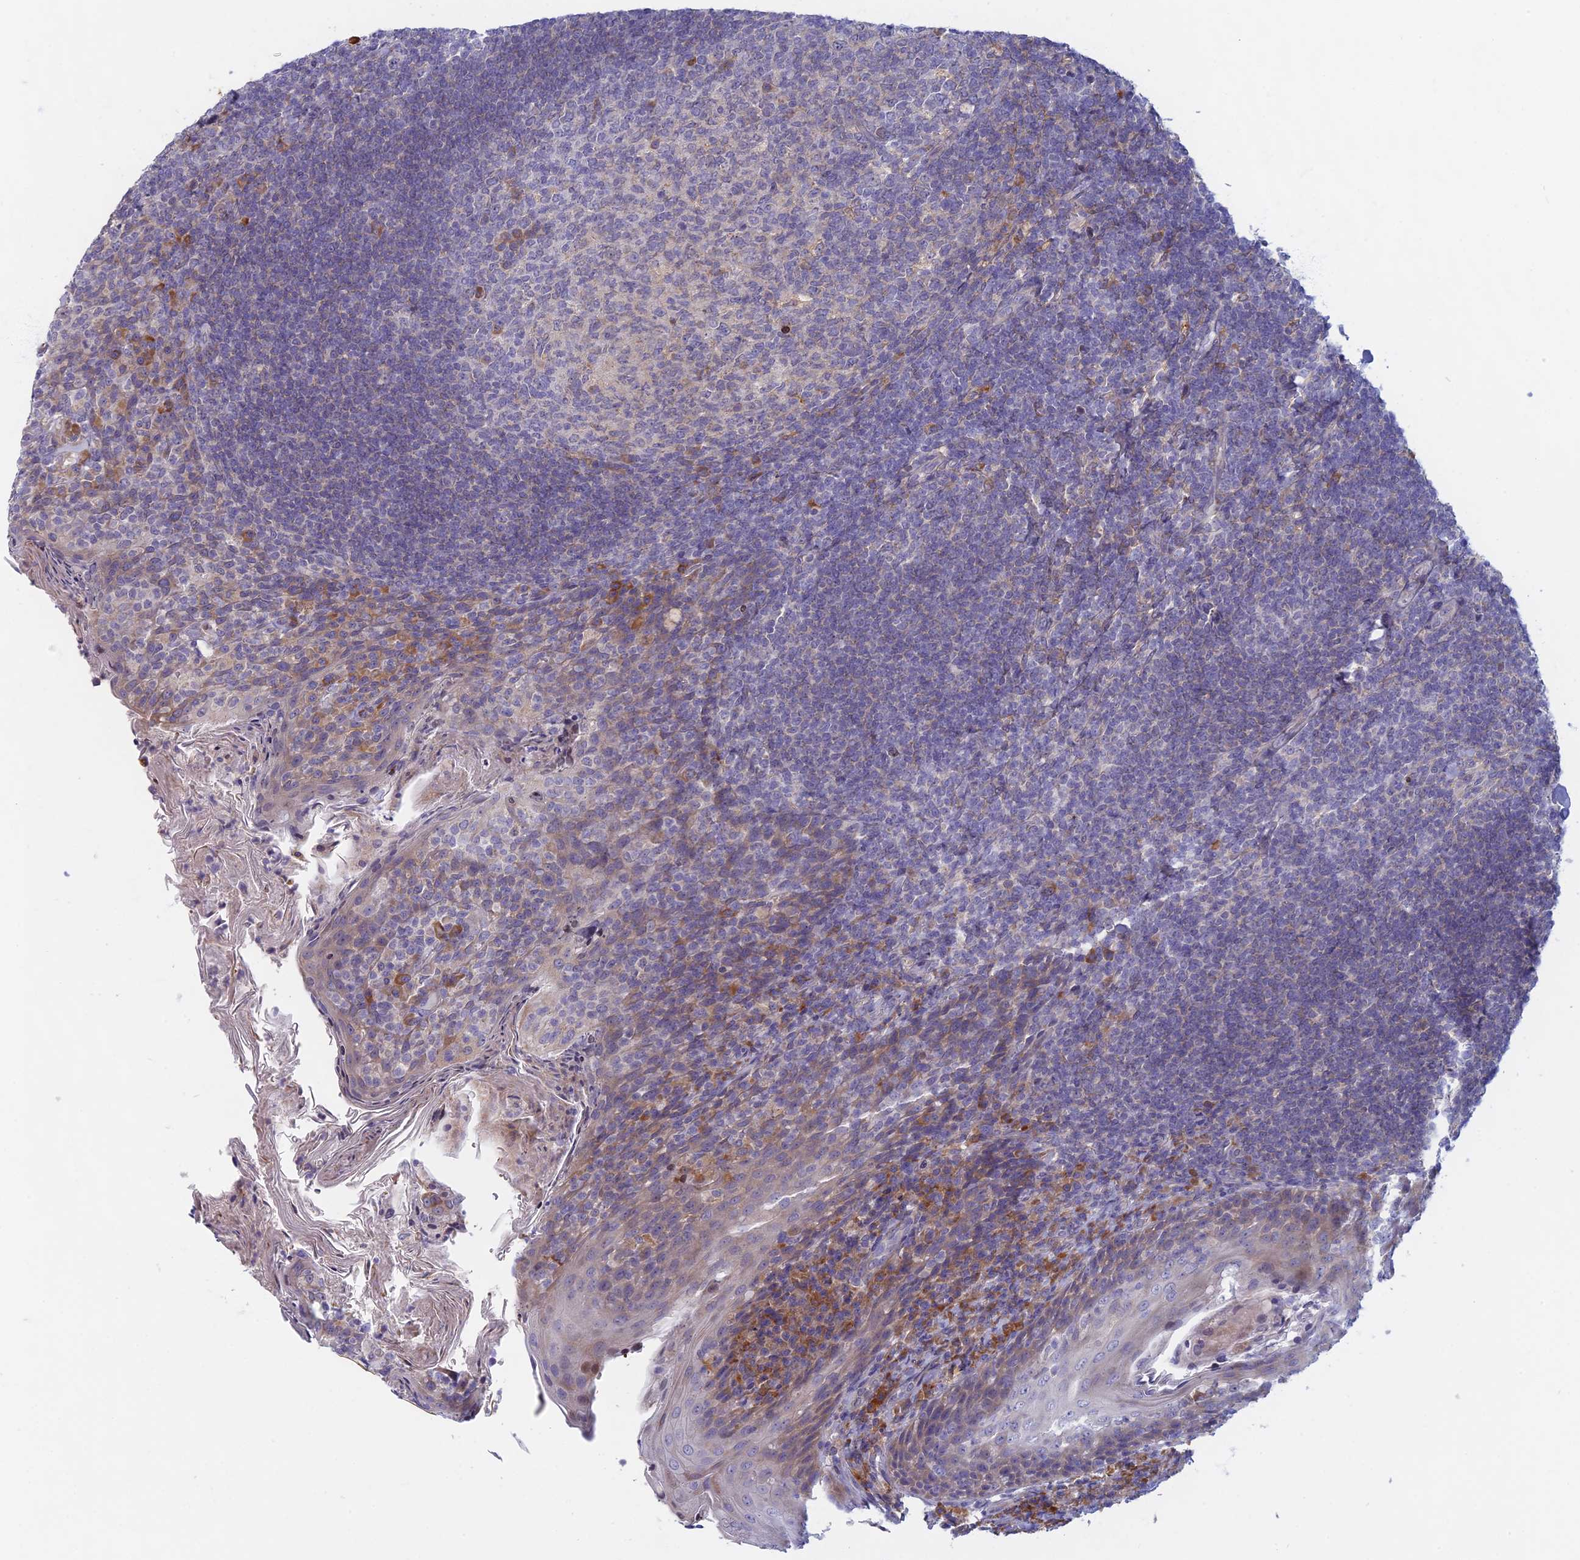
{"staining": {"intensity": "negative", "quantity": "none", "location": "none"}, "tissue": "tonsil", "cell_type": "Germinal center cells", "image_type": "normal", "snomed": [{"axis": "morphology", "description": "Normal tissue, NOS"}, {"axis": "topography", "description": "Tonsil"}], "caption": "Human tonsil stained for a protein using immunohistochemistry (IHC) shows no staining in germinal center cells.", "gene": "DDX51", "patient": {"sex": "female", "age": 10}}